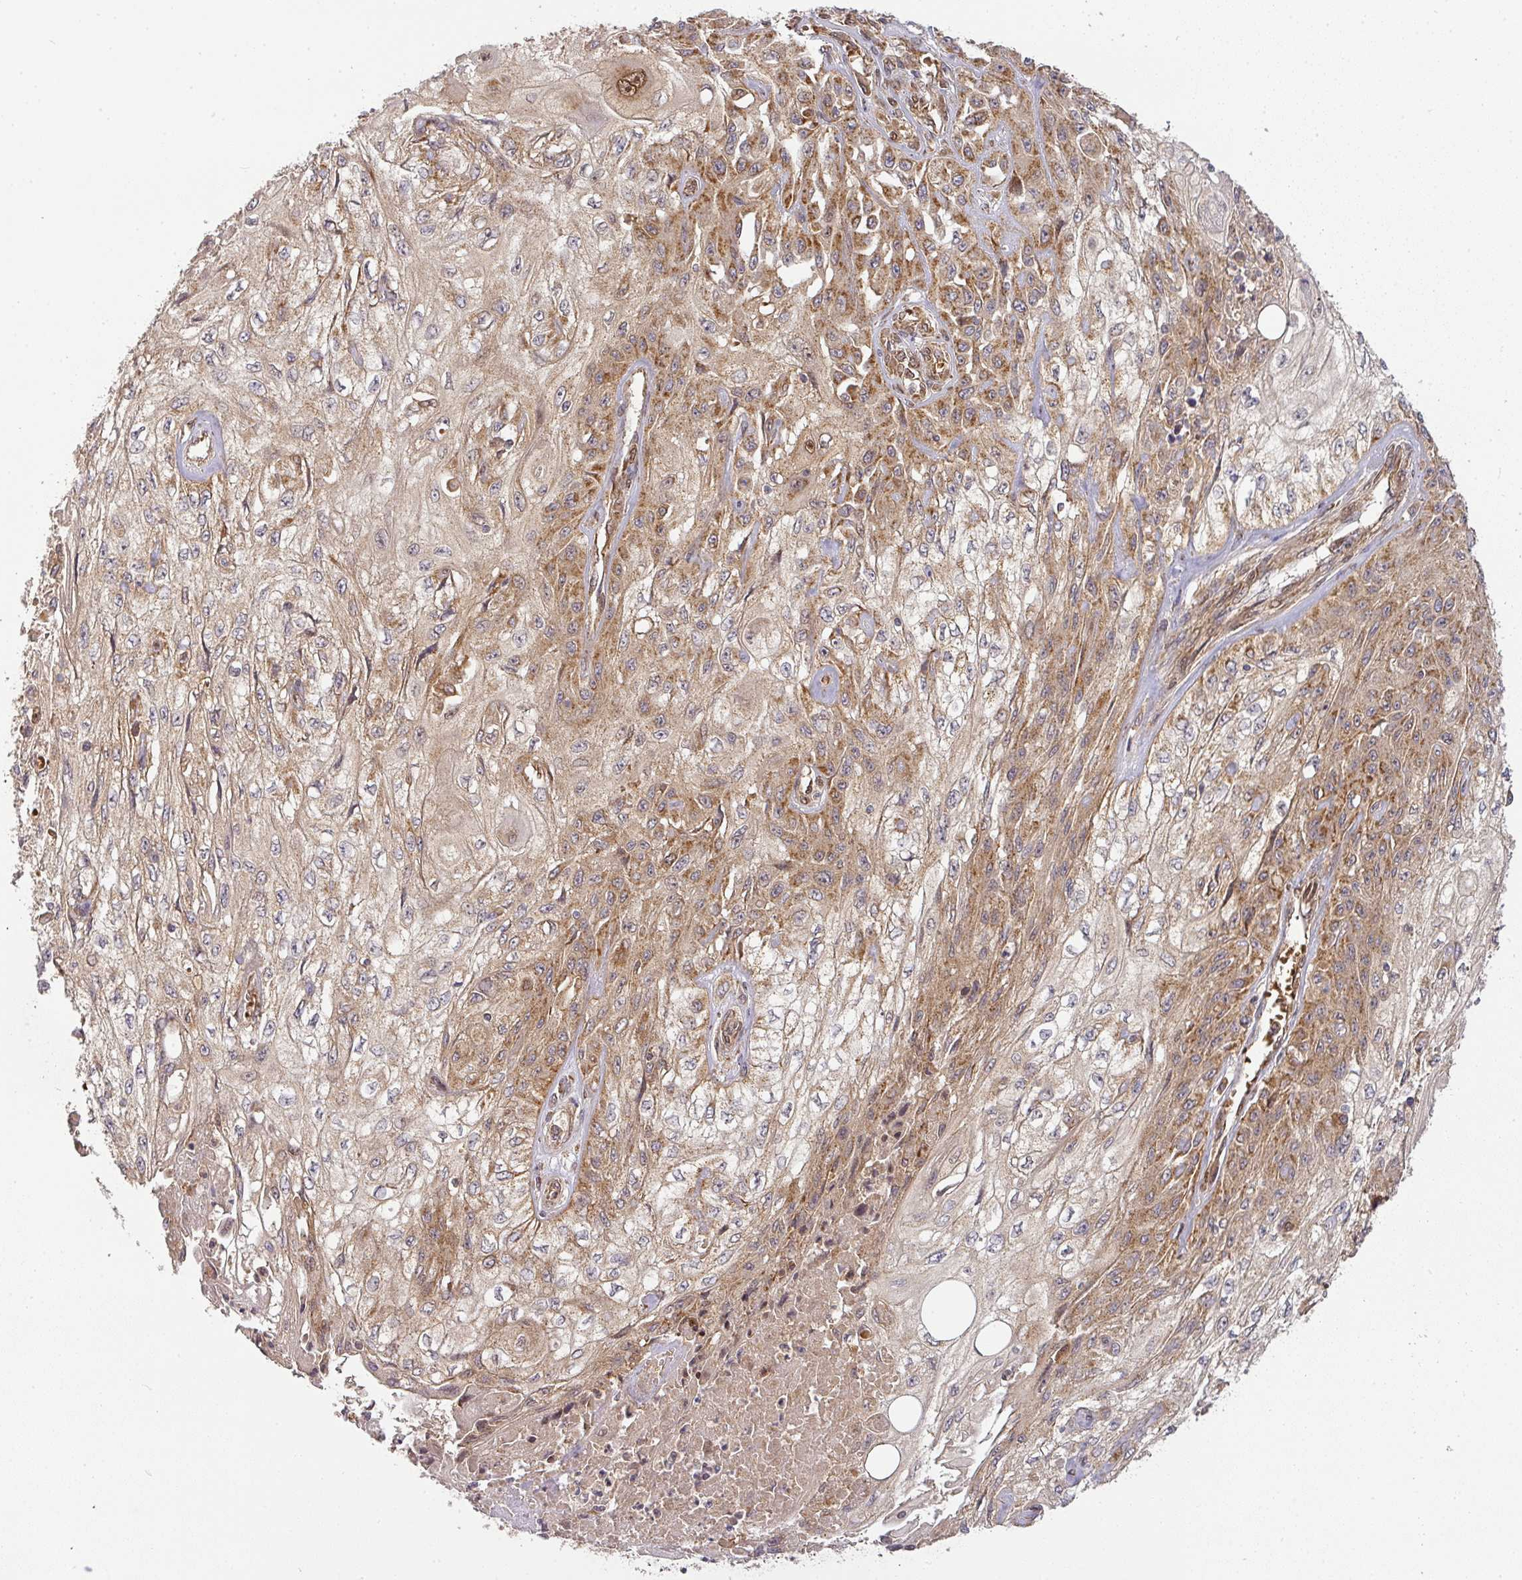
{"staining": {"intensity": "moderate", "quantity": "25%-75%", "location": "cytoplasmic/membranous"}, "tissue": "skin cancer", "cell_type": "Tumor cells", "image_type": "cancer", "snomed": [{"axis": "morphology", "description": "Squamous cell carcinoma, NOS"}, {"axis": "morphology", "description": "Squamous cell carcinoma, metastatic, NOS"}, {"axis": "topography", "description": "Skin"}, {"axis": "topography", "description": "Lymph node"}], "caption": "Tumor cells show medium levels of moderate cytoplasmic/membranous positivity in approximately 25%-75% of cells in human skin cancer.", "gene": "MALSU1", "patient": {"sex": "male", "age": 75}}